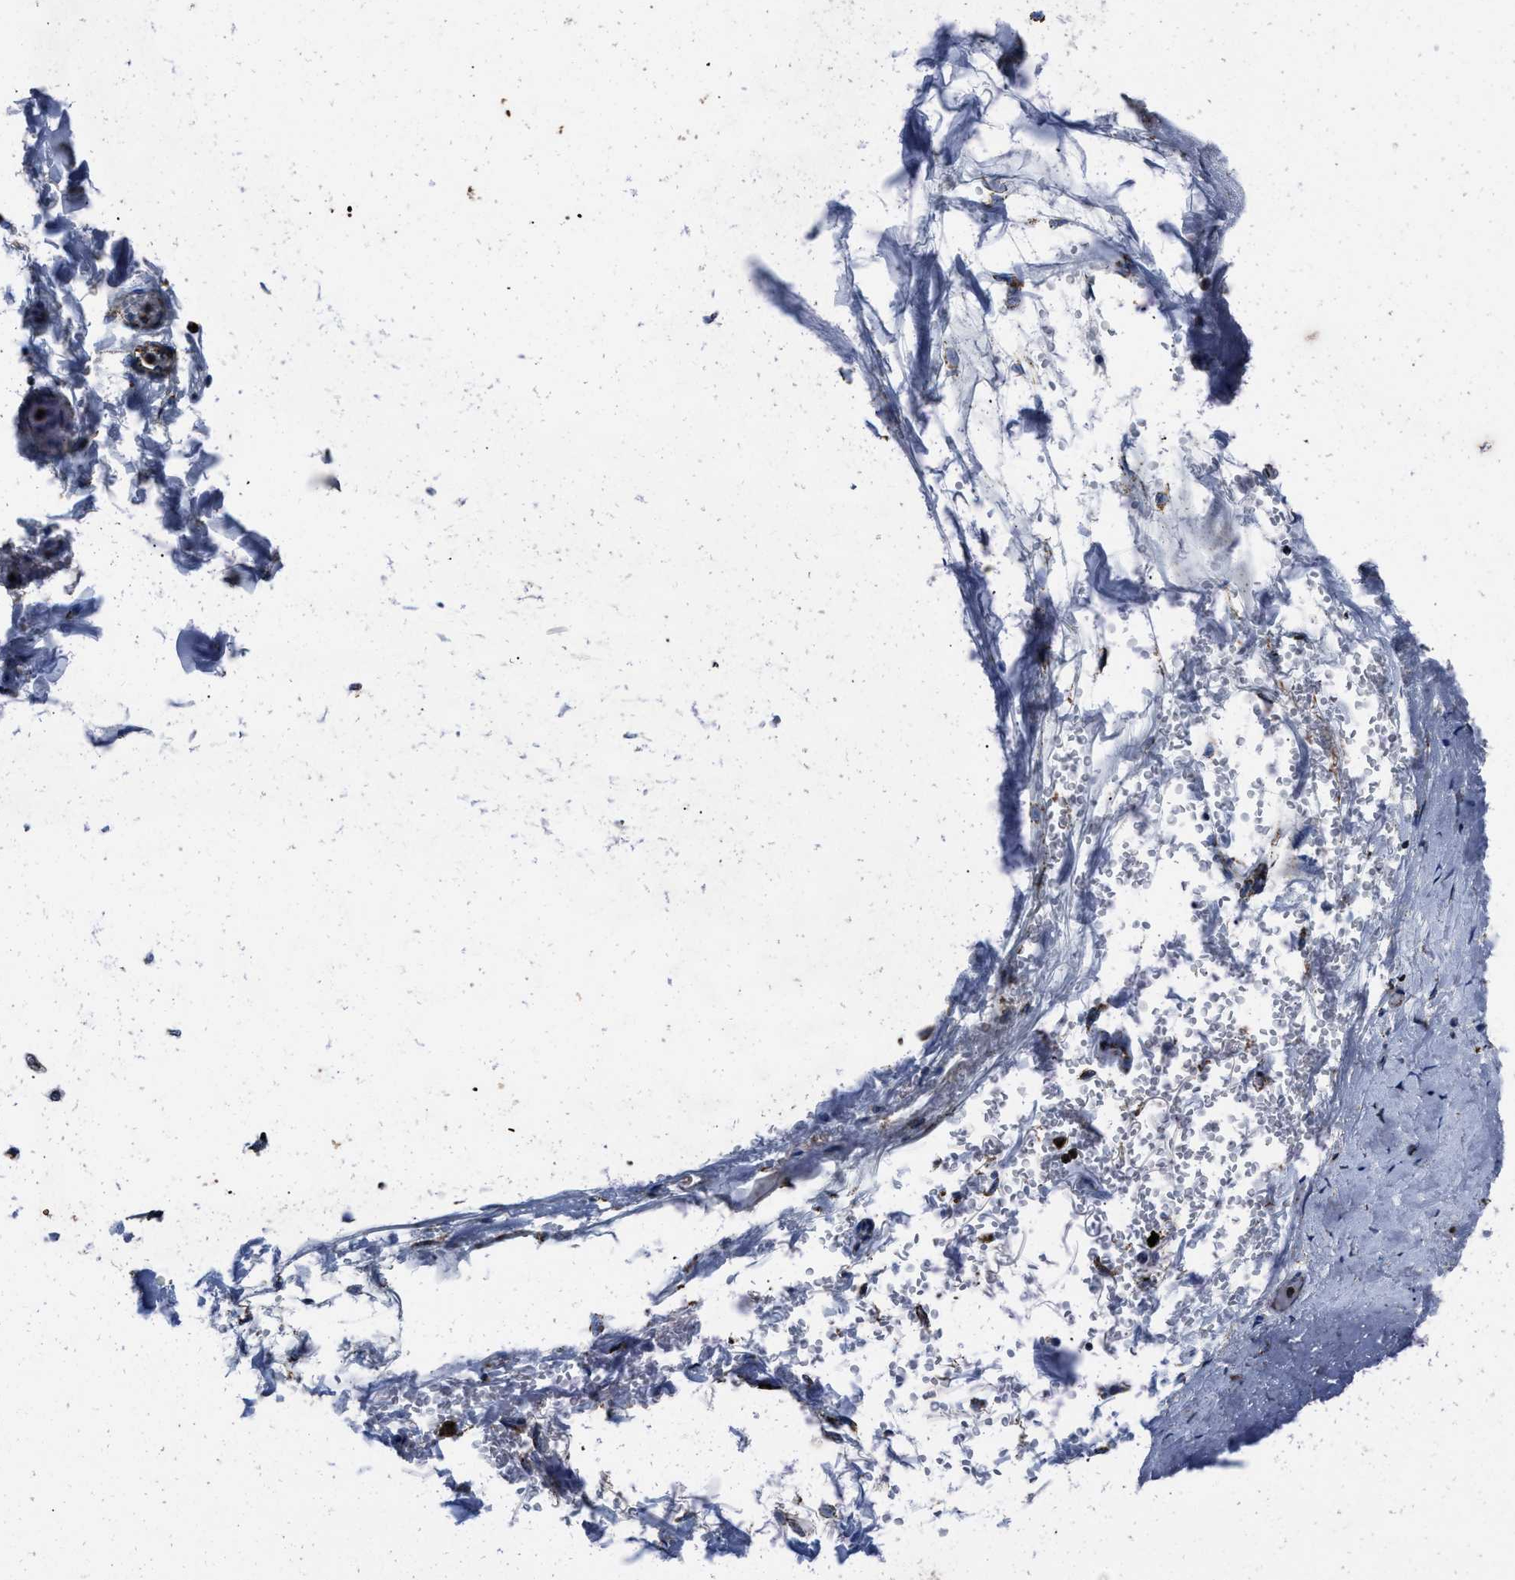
{"staining": {"intensity": "weak", "quantity": "25%-75%", "location": "cytoplasmic/membranous"}, "tissue": "adipose tissue", "cell_type": "Adipocytes", "image_type": "normal", "snomed": [{"axis": "morphology", "description": "Normal tissue, NOS"}, {"axis": "topography", "description": "Cartilage tissue"}, {"axis": "topography", "description": "Lung"}], "caption": "An image of human adipose tissue stained for a protein displays weak cytoplasmic/membranous brown staining in adipocytes.", "gene": "NSD3", "patient": {"sex": "female", "age": 77}}